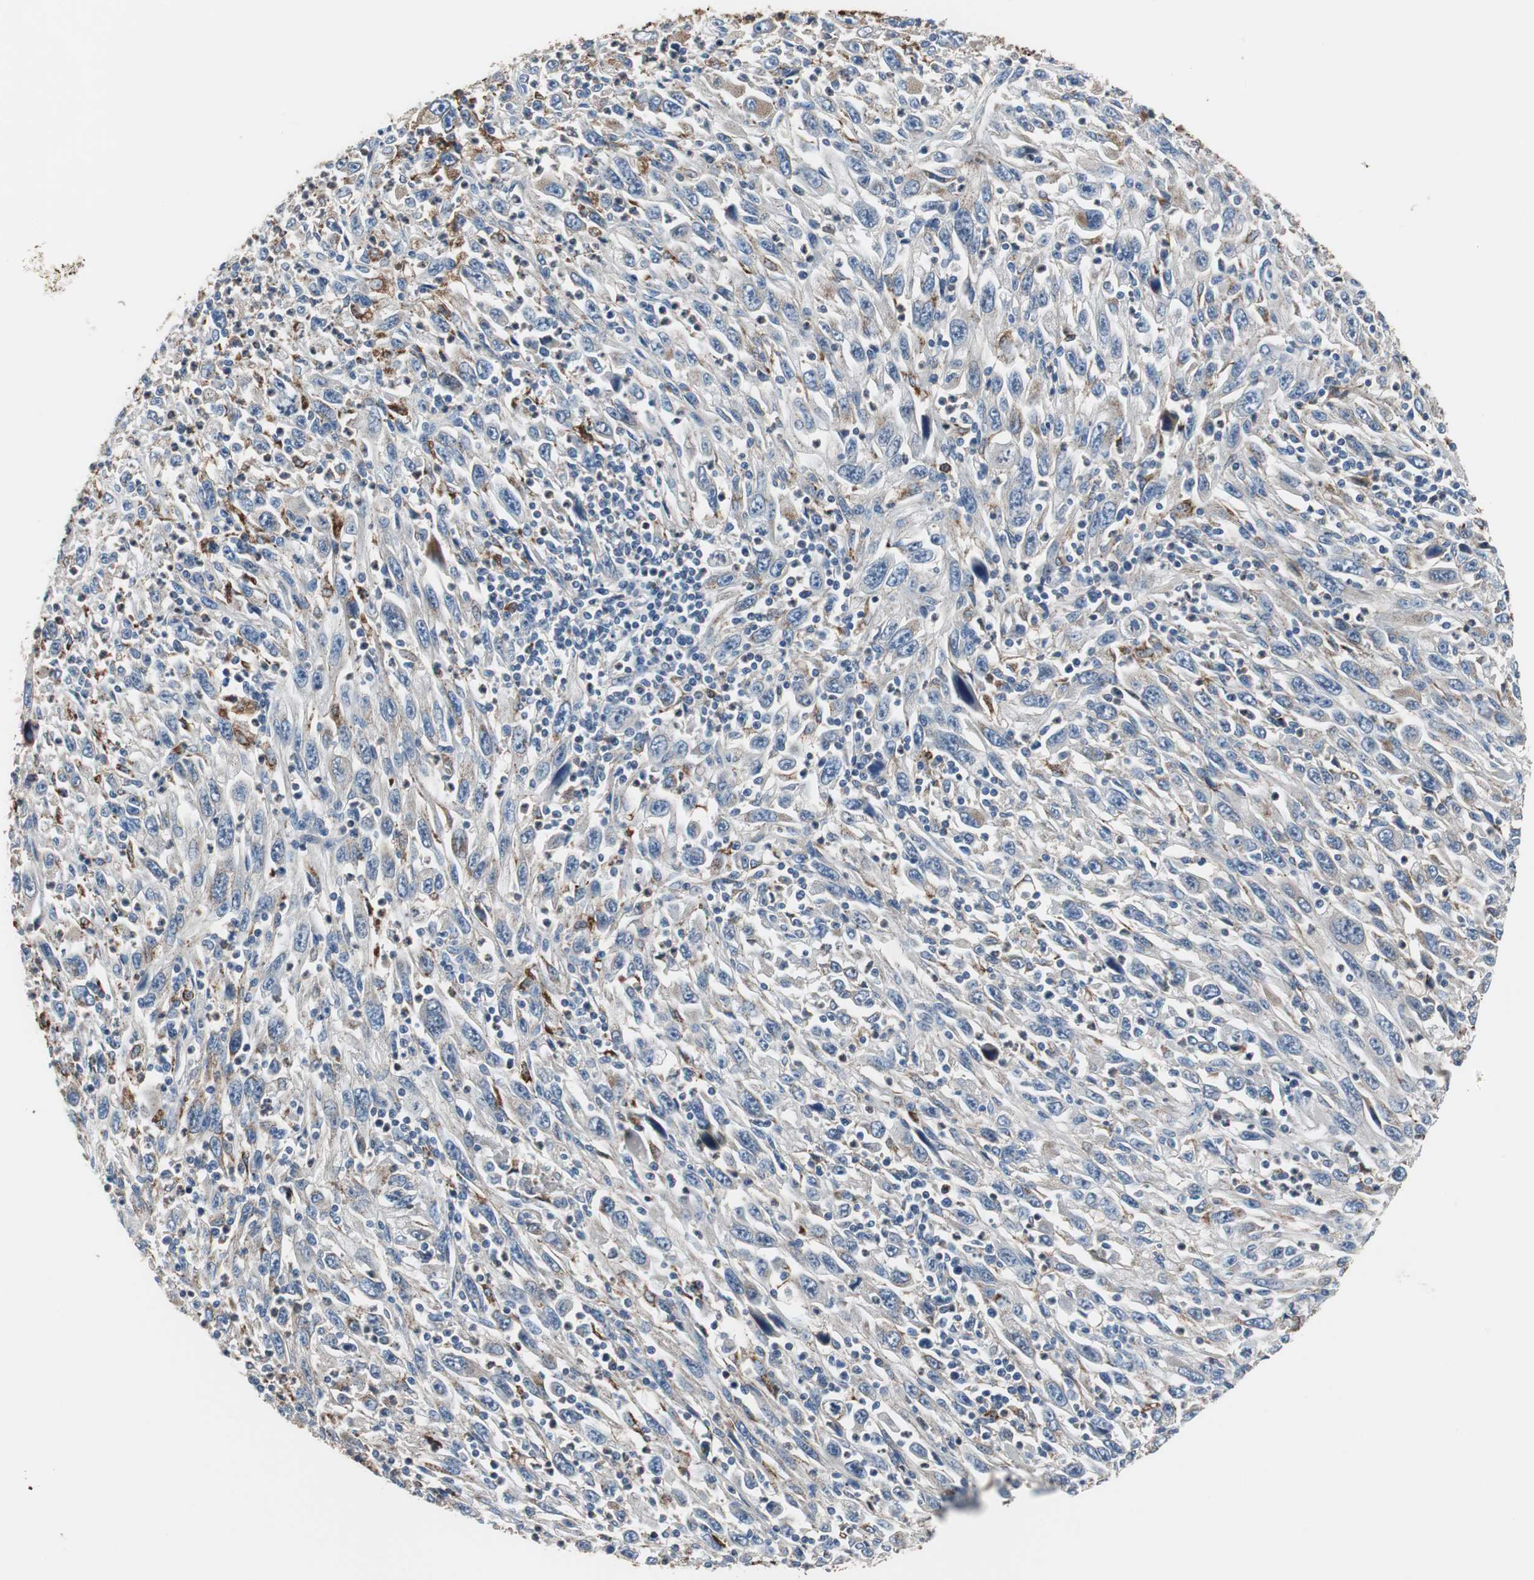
{"staining": {"intensity": "weak", "quantity": "<25%", "location": "cytoplasmic/membranous"}, "tissue": "melanoma", "cell_type": "Tumor cells", "image_type": "cancer", "snomed": [{"axis": "morphology", "description": "Malignant melanoma, Metastatic site"}, {"axis": "topography", "description": "Skin"}], "caption": "This is an IHC image of human melanoma. There is no expression in tumor cells.", "gene": "ANXA4", "patient": {"sex": "female", "age": 56}}